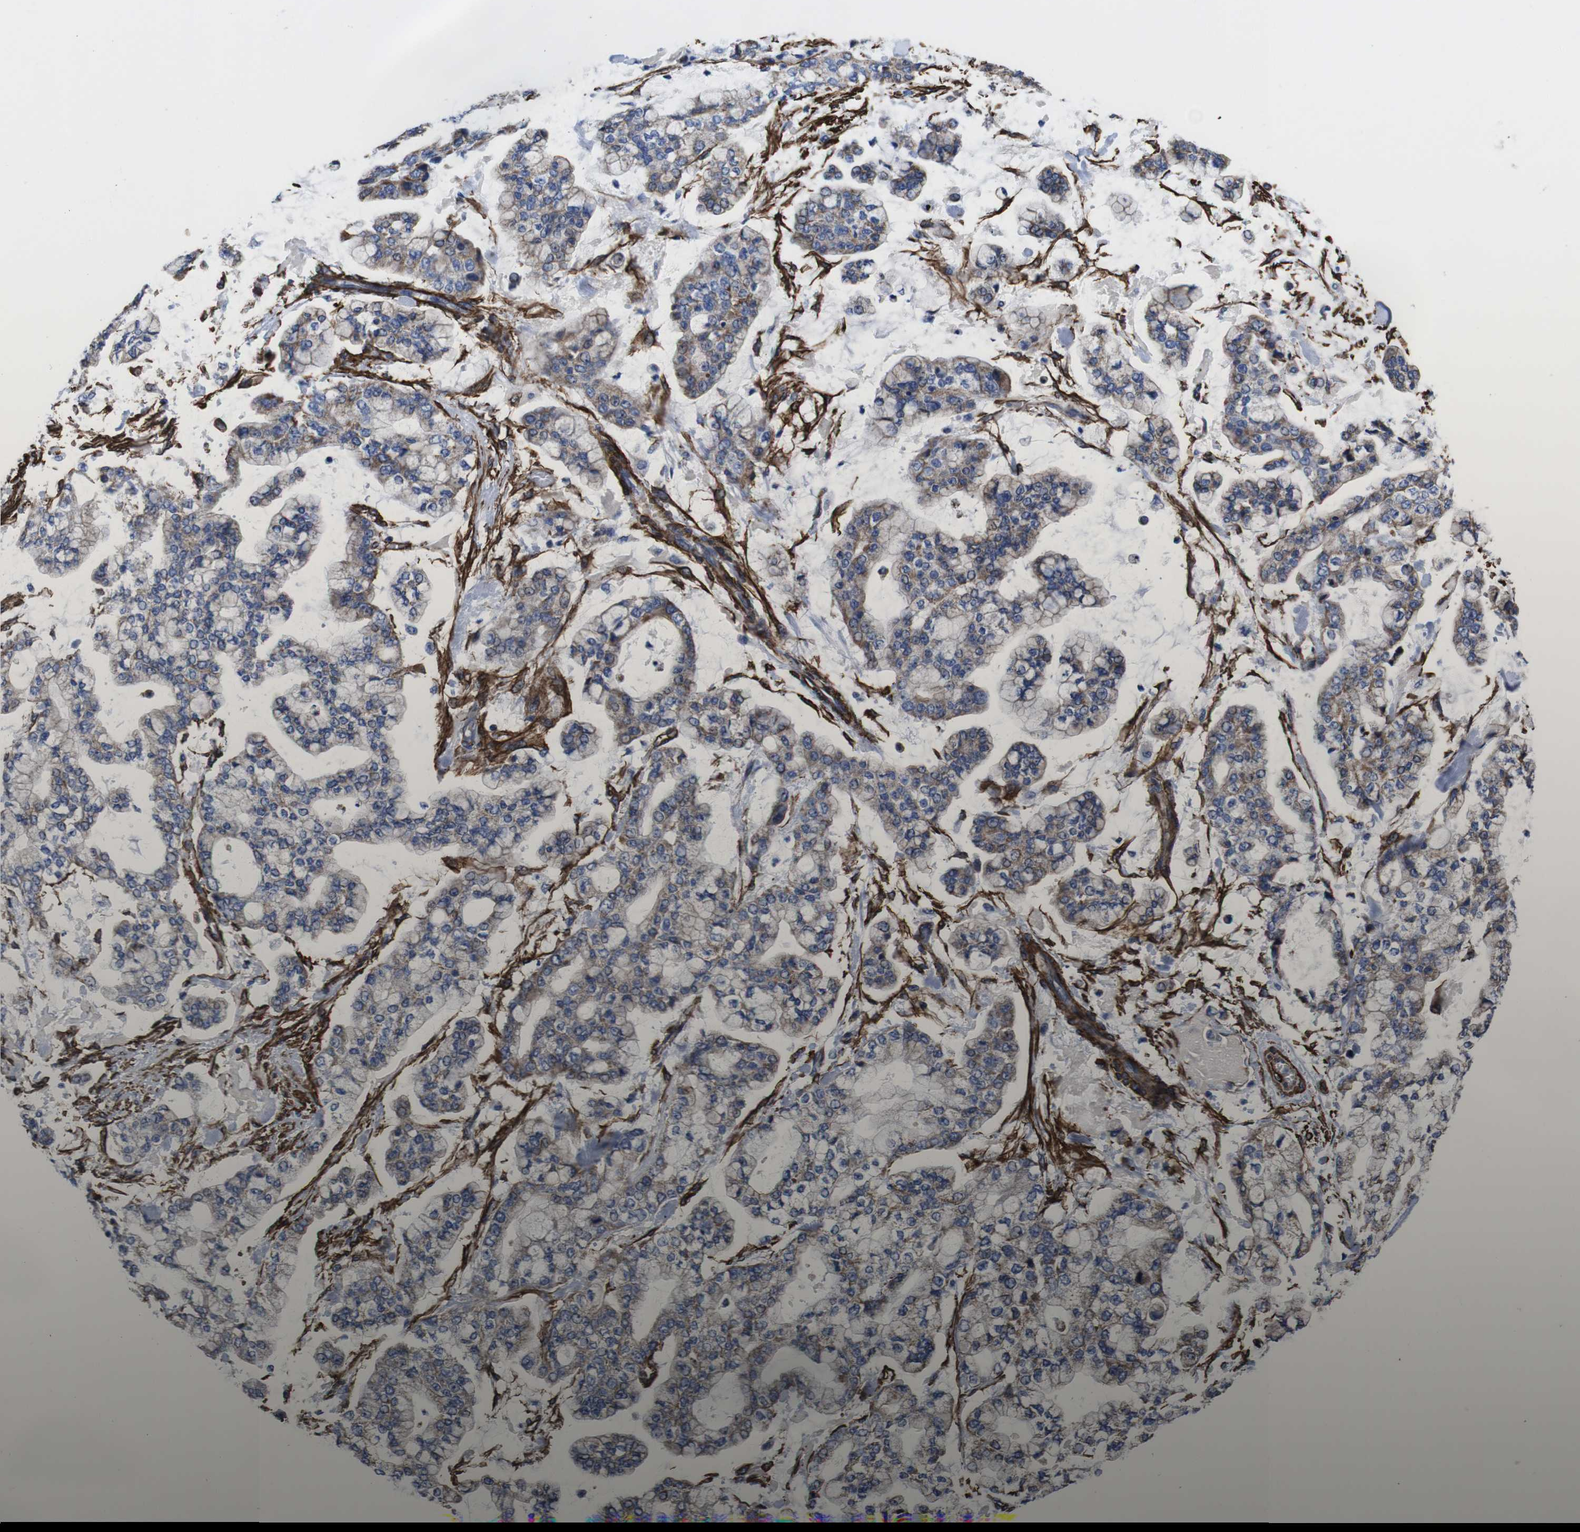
{"staining": {"intensity": "weak", "quantity": "<25%", "location": "cytoplasmic/membranous"}, "tissue": "stomach cancer", "cell_type": "Tumor cells", "image_type": "cancer", "snomed": [{"axis": "morphology", "description": "Normal tissue, NOS"}, {"axis": "morphology", "description": "Adenocarcinoma, NOS"}, {"axis": "topography", "description": "Stomach, upper"}, {"axis": "topography", "description": "Stomach"}], "caption": "Immunohistochemistry (IHC) of human stomach cancer (adenocarcinoma) exhibits no positivity in tumor cells.", "gene": "WNT10A", "patient": {"sex": "male", "age": 76}}